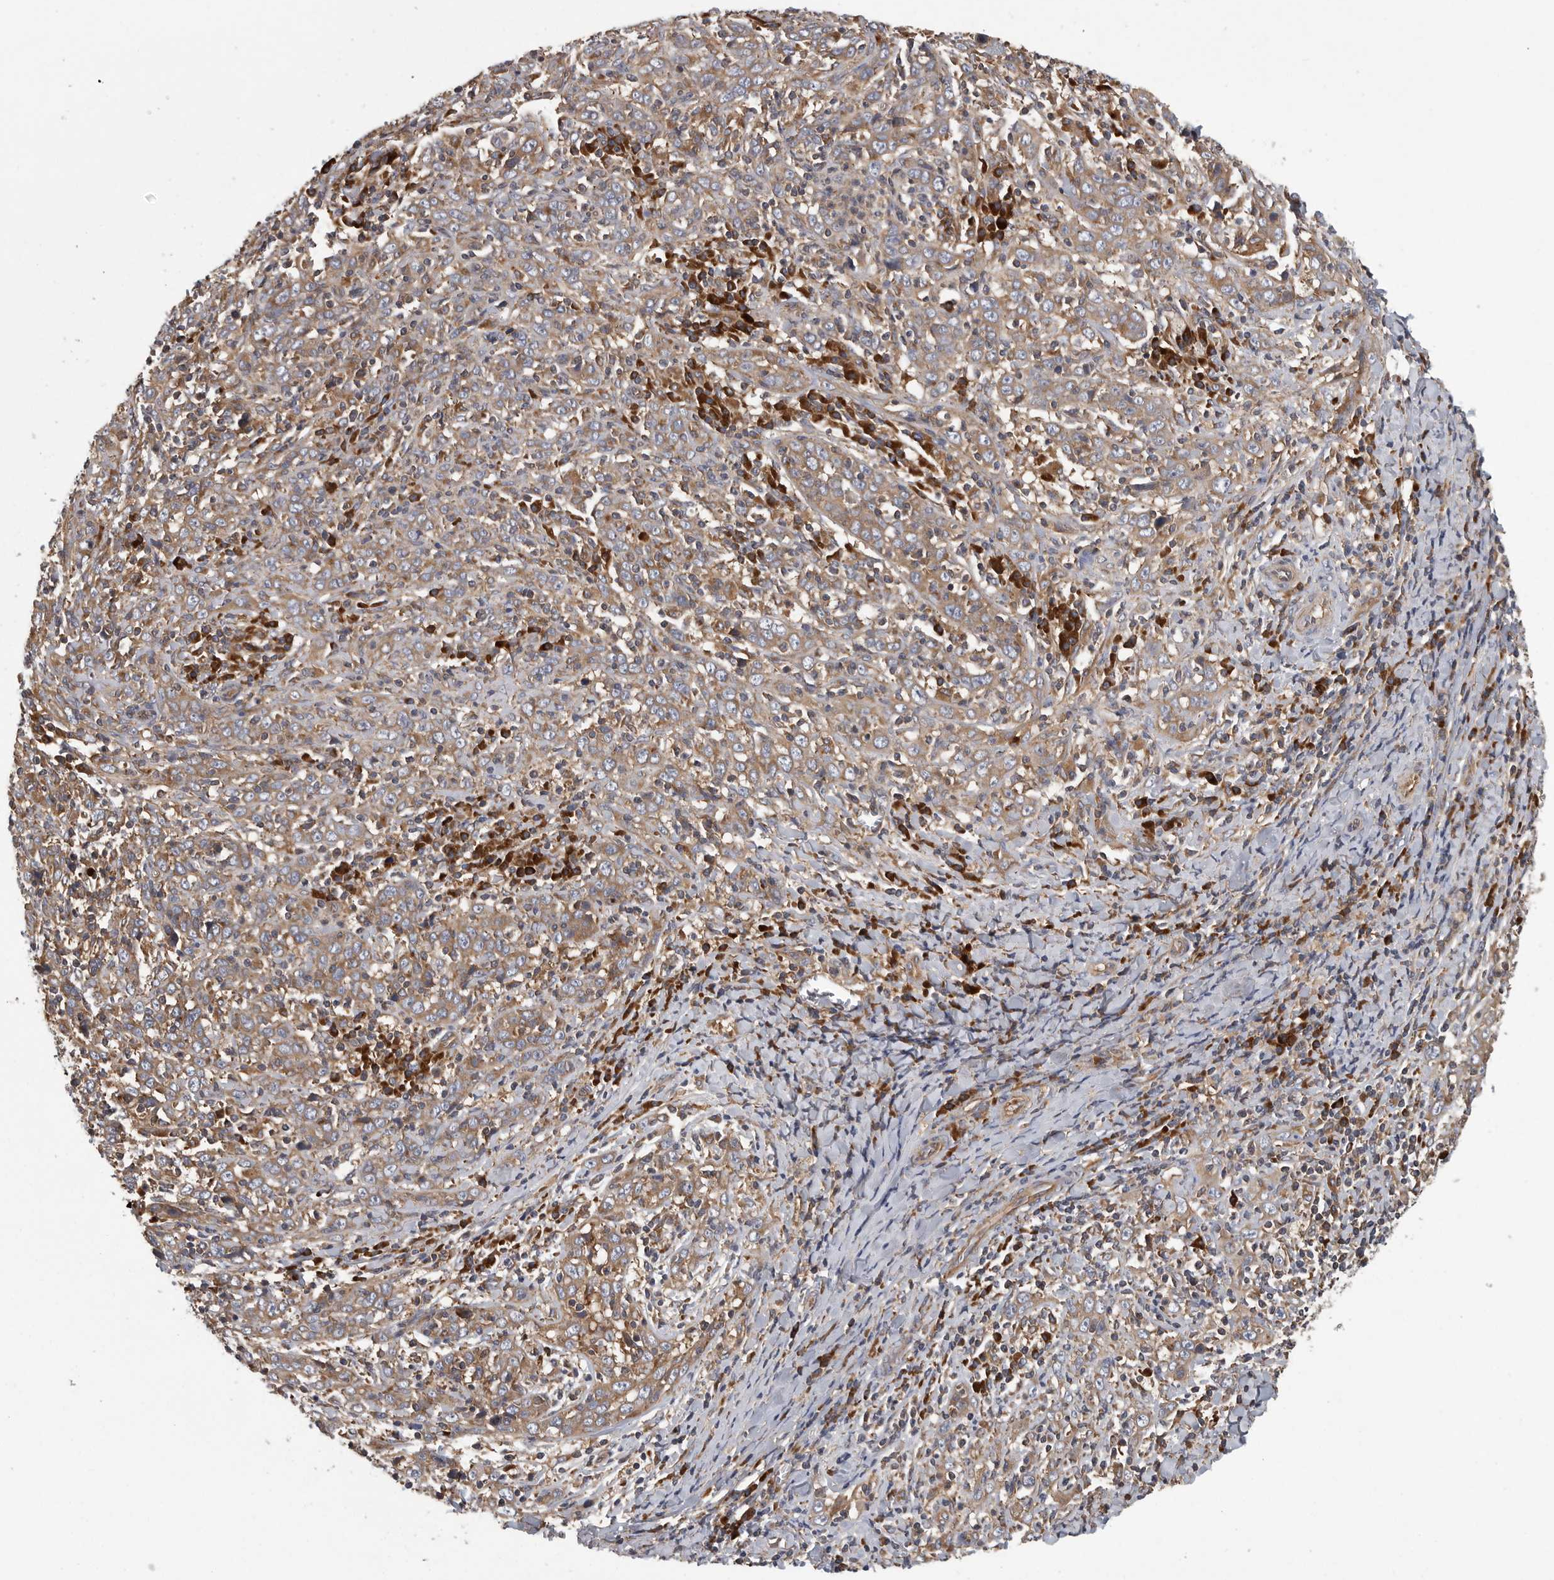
{"staining": {"intensity": "moderate", "quantity": ">75%", "location": "cytoplasmic/membranous"}, "tissue": "cervical cancer", "cell_type": "Tumor cells", "image_type": "cancer", "snomed": [{"axis": "morphology", "description": "Squamous cell carcinoma, NOS"}, {"axis": "topography", "description": "Cervix"}], "caption": "Cervical cancer (squamous cell carcinoma) was stained to show a protein in brown. There is medium levels of moderate cytoplasmic/membranous positivity in about >75% of tumor cells.", "gene": "OXR1", "patient": {"sex": "female", "age": 46}}